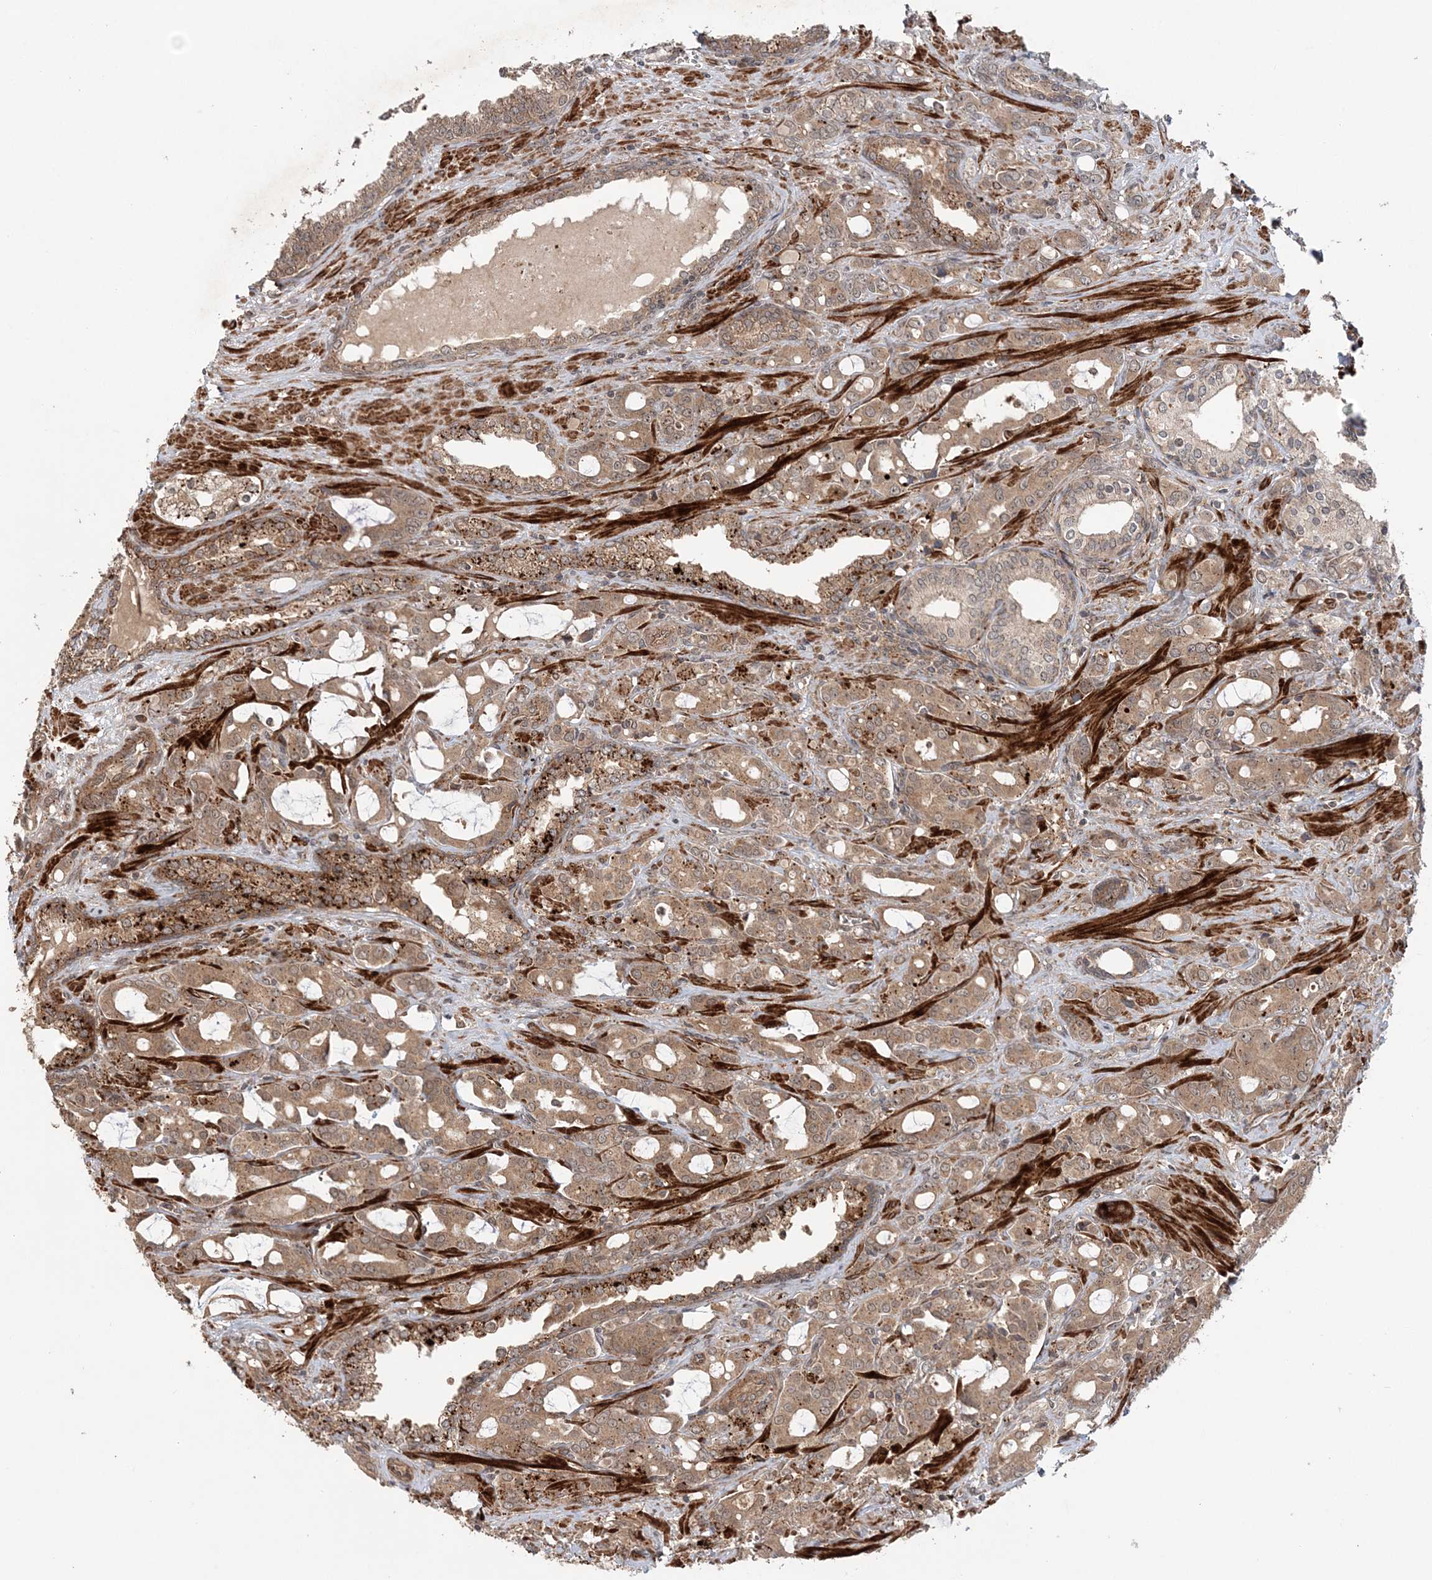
{"staining": {"intensity": "moderate", "quantity": ">75%", "location": "cytoplasmic/membranous"}, "tissue": "prostate cancer", "cell_type": "Tumor cells", "image_type": "cancer", "snomed": [{"axis": "morphology", "description": "Adenocarcinoma, High grade"}, {"axis": "topography", "description": "Prostate"}], "caption": "Approximately >75% of tumor cells in prostate high-grade adenocarcinoma reveal moderate cytoplasmic/membranous protein positivity as visualized by brown immunohistochemical staining.", "gene": "UBTD2", "patient": {"sex": "male", "age": 72}}